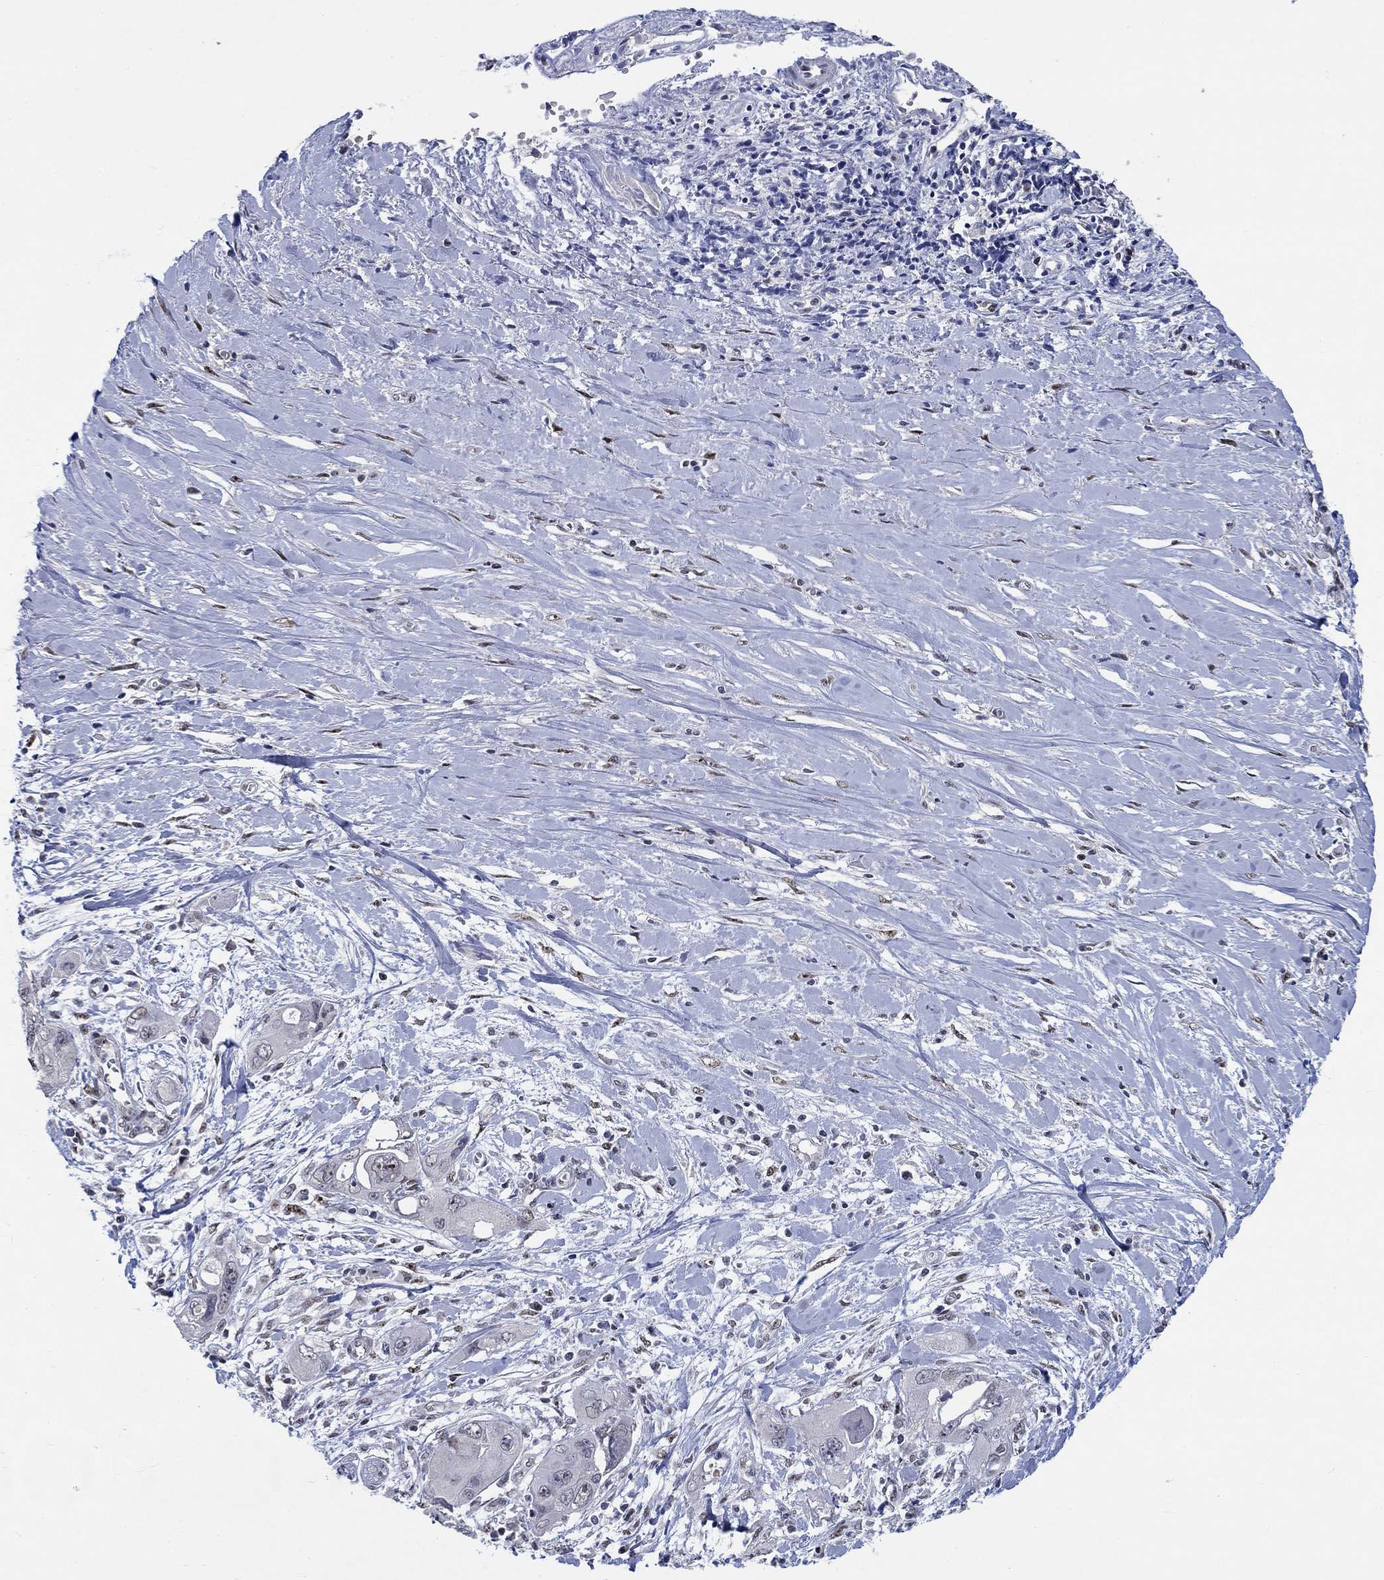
{"staining": {"intensity": "negative", "quantity": "none", "location": "none"}, "tissue": "pancreatic cancer", "cell_type": "Tumor cells", "image_type": "cancer", "snomed": [{"axis": "morphology", "description": "Adenocarcinoma, NOS"}, {"axis": "topography", "description": "Pancreas"}], "caption": "Tumor cells show no significant protein staining in pancreatic cancer (adenocarcinoma).", "gene": "HTN1", "patient": {"sex": "male", "age": 47}}